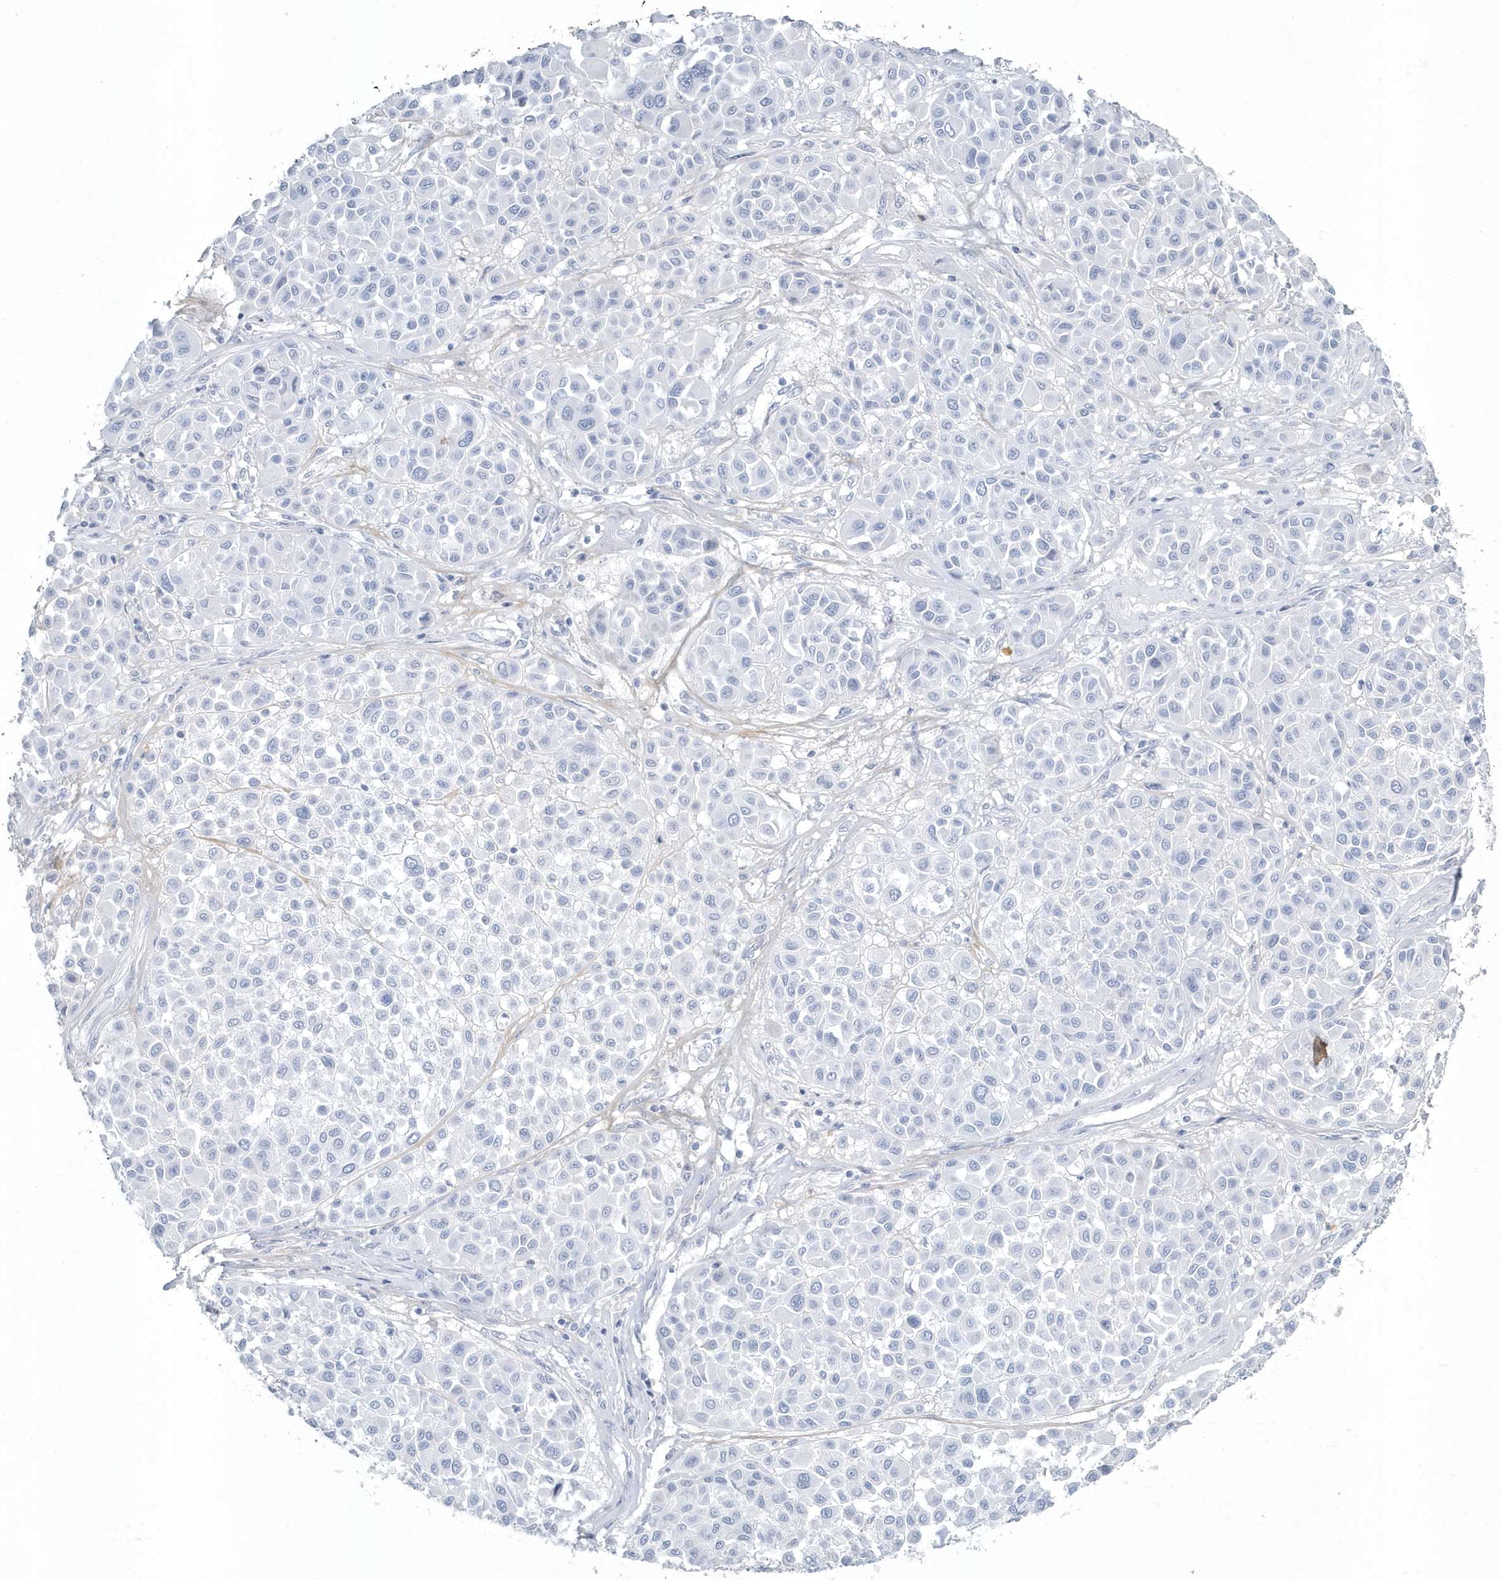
{"staining": {"intensity": "negative", "quantity": "none", "location": "none"}, "tissue": "melanoma", "cell_type": "Tumor cells", "image_type": "cancer", "snomed": [{"axis": "morphology", "description": "Malignant melanoma, Metastatic site"}, {"axis": "topography", "description": "Soft tissue"}], "caption": "IHC of human melanoma displays no staining in tumor cells.", "gene": "MYOT", "patient": {"sex": "male", "age": 41}}